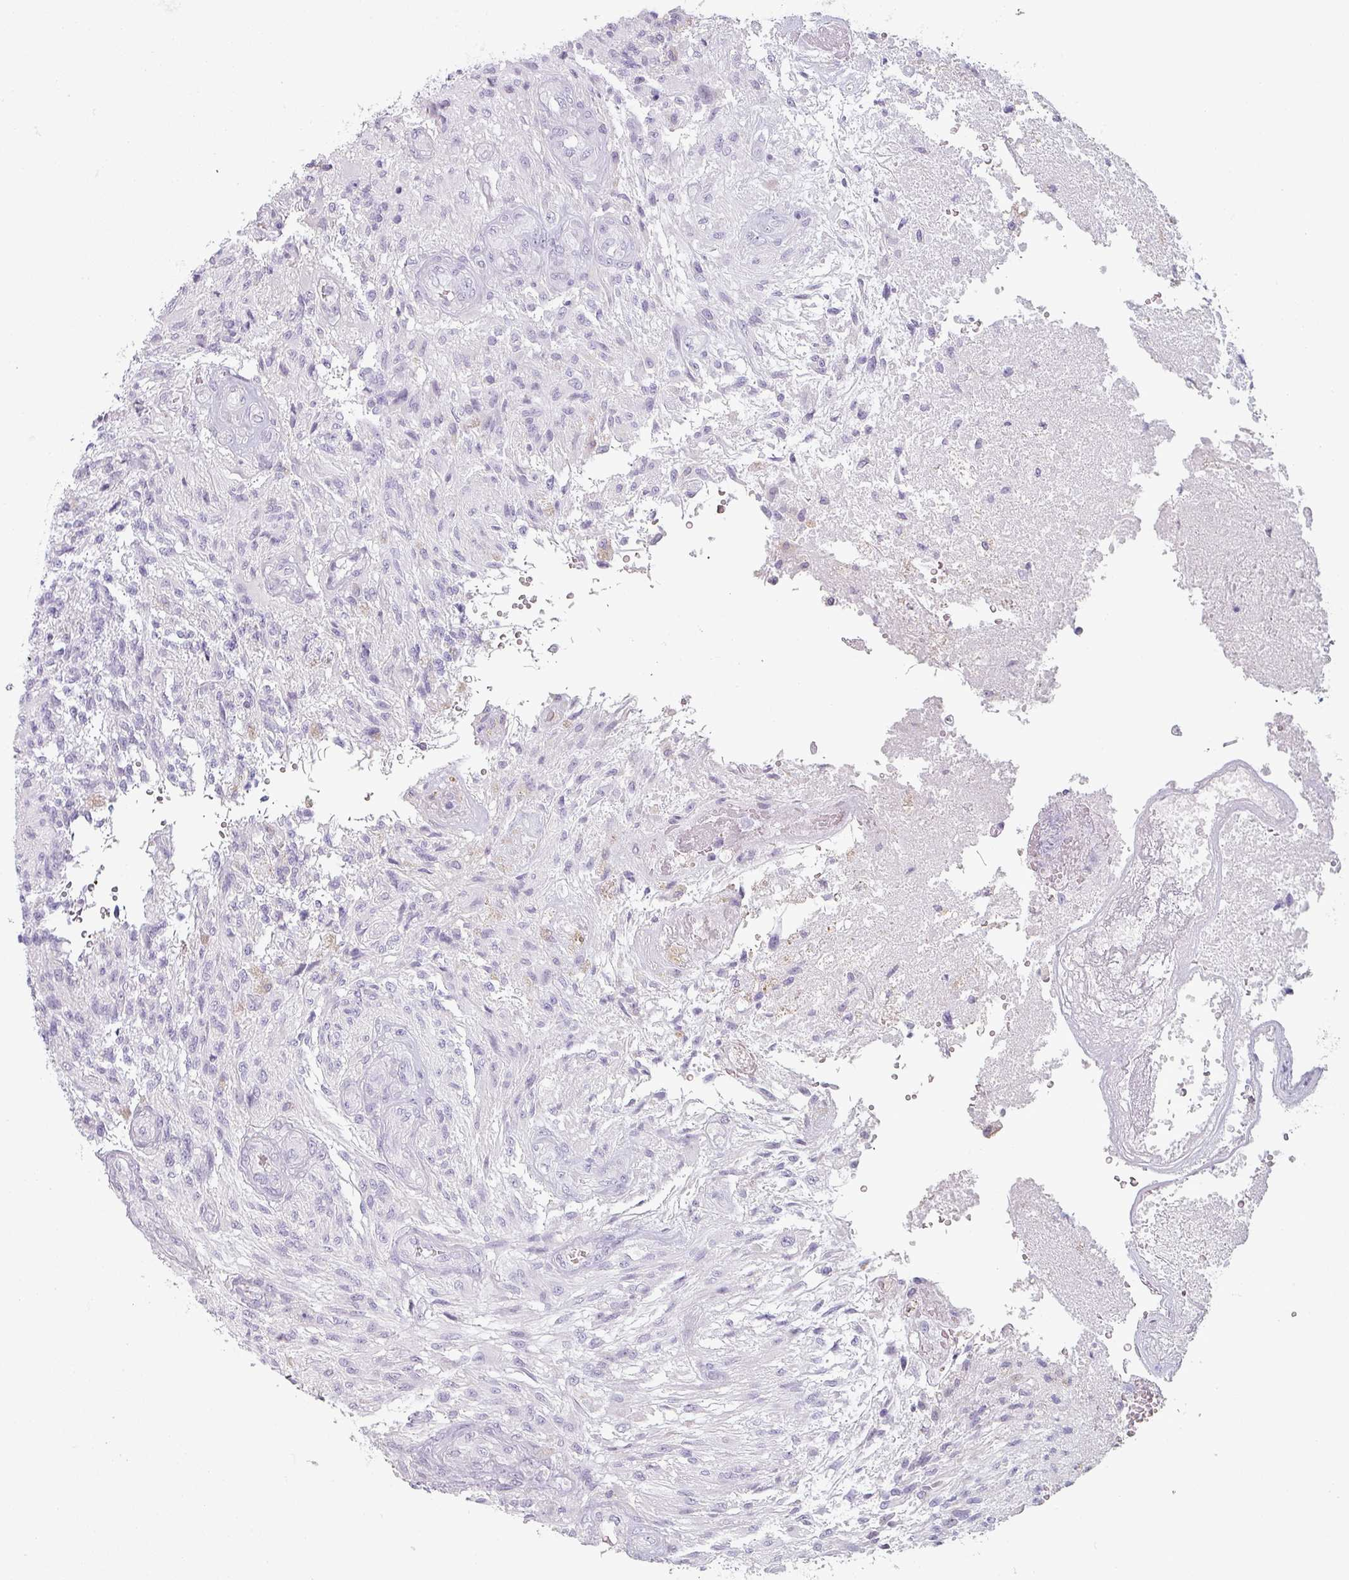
{"staining": {"intensity": "negative", "quantity": "none", "location": "none"}, "tissue": "glioma", "cell_type": "Tumor cells", "image_type": "cancer", "snomed": [{"axis": "morphology", "description": "Glioma, malignant, High grade"}, {"axis": "topography", "description": "Brain"}], "caption": "This is a photomicrograph of IHC staining of glioma, which shows no staining in tumor cells.", "gene": "SFTPA1", "patient": {"sex": "male", "age": 56}}